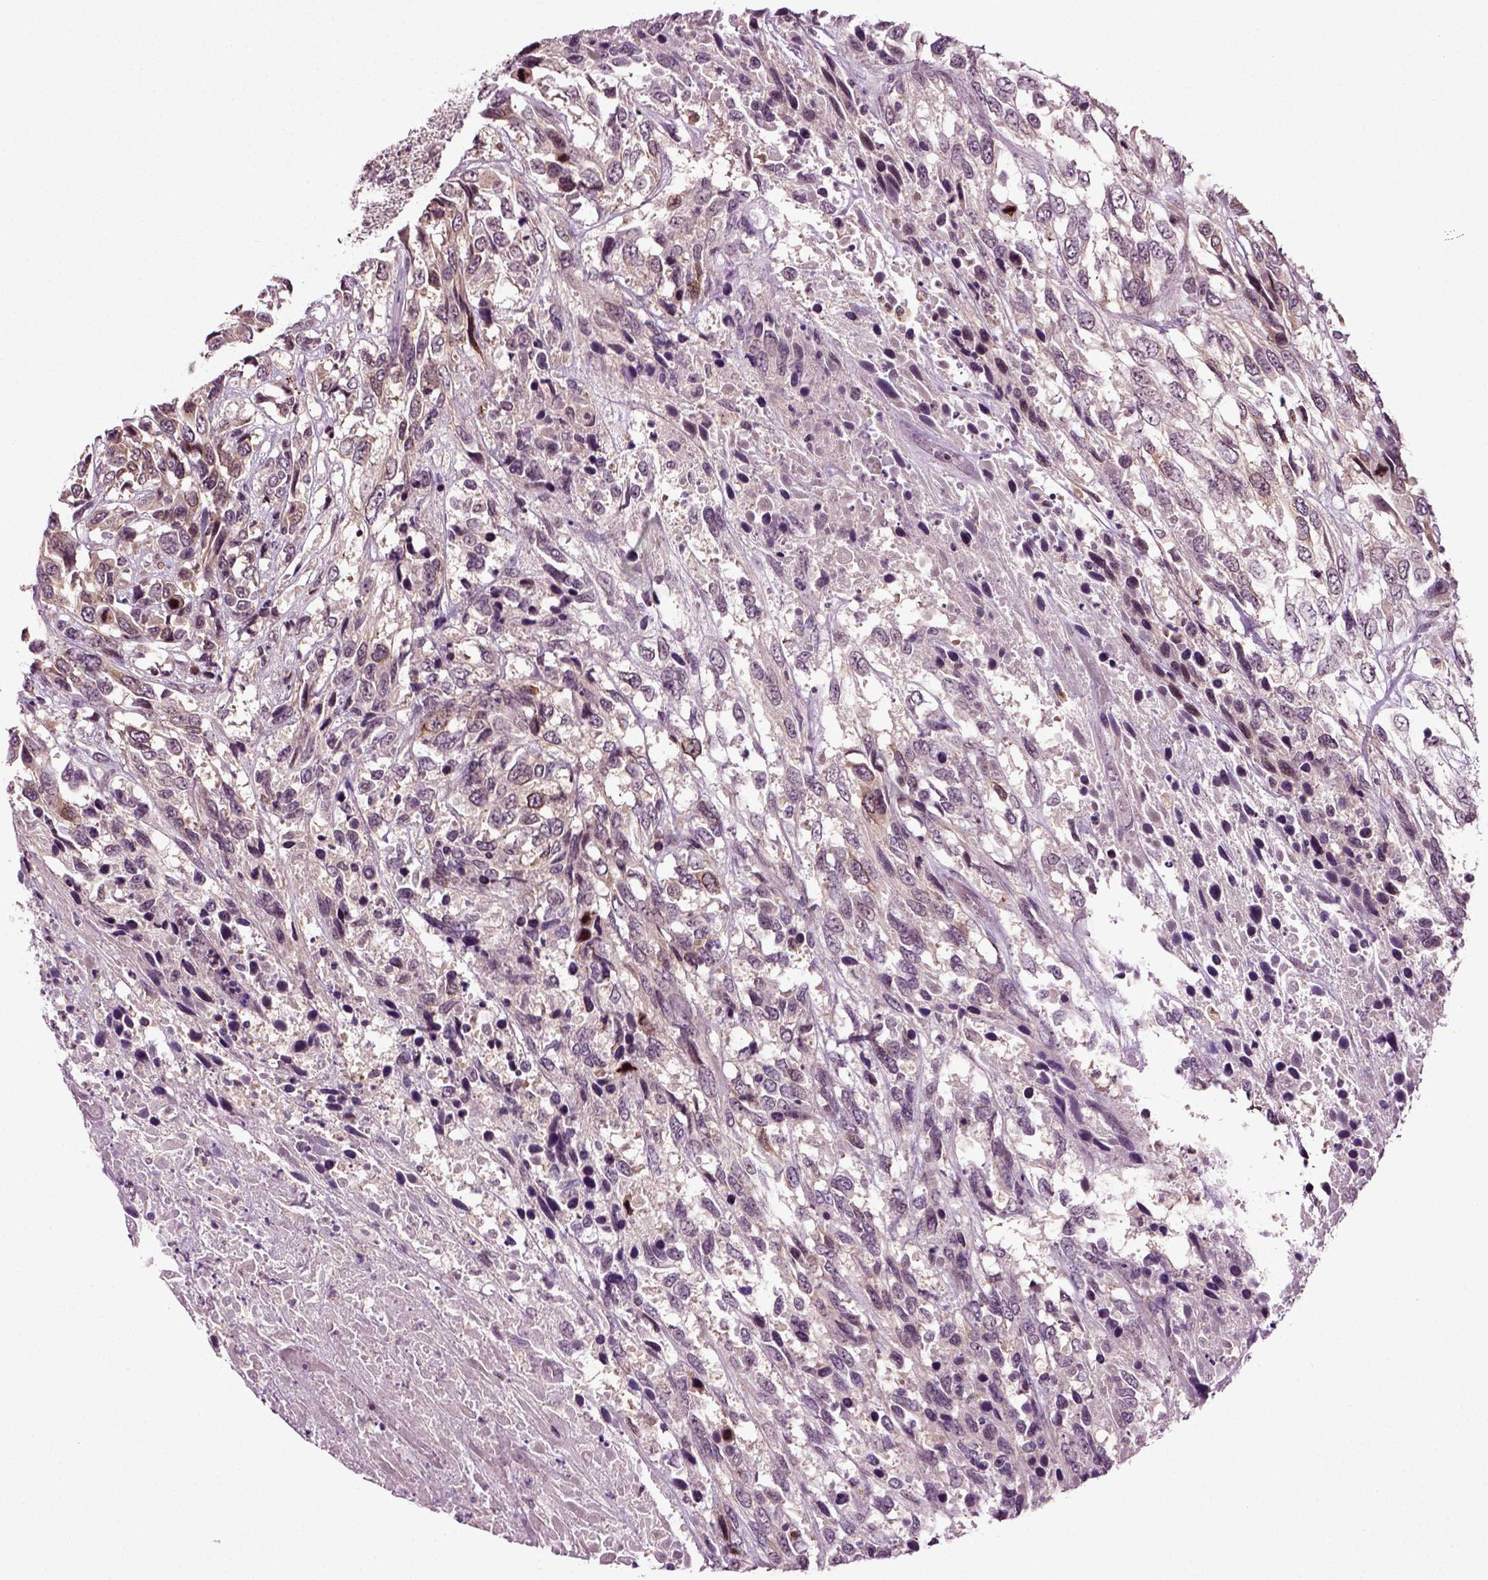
{"staining": {"intensity": "moderate", "quantity": "<25%", "location": "nuclear"}, "tissue": "urothelial cancer", "cell_type": "Tumor cells", "image_type": "cancer", "snomed": [{"axis": "morphology", "description": "Urothelial carcinoma, High grade"}, {"axis": "topography", "description": "Urinary bladder"}], "caption": "Brown immunohistochemical staining in human urothelial carcinoma (high-grade) exhibits moderate nuclear positivity in about <25% of tumor cells.", "gene": "KNSTRN", "patient": {"sex": "female", "age": 70}}